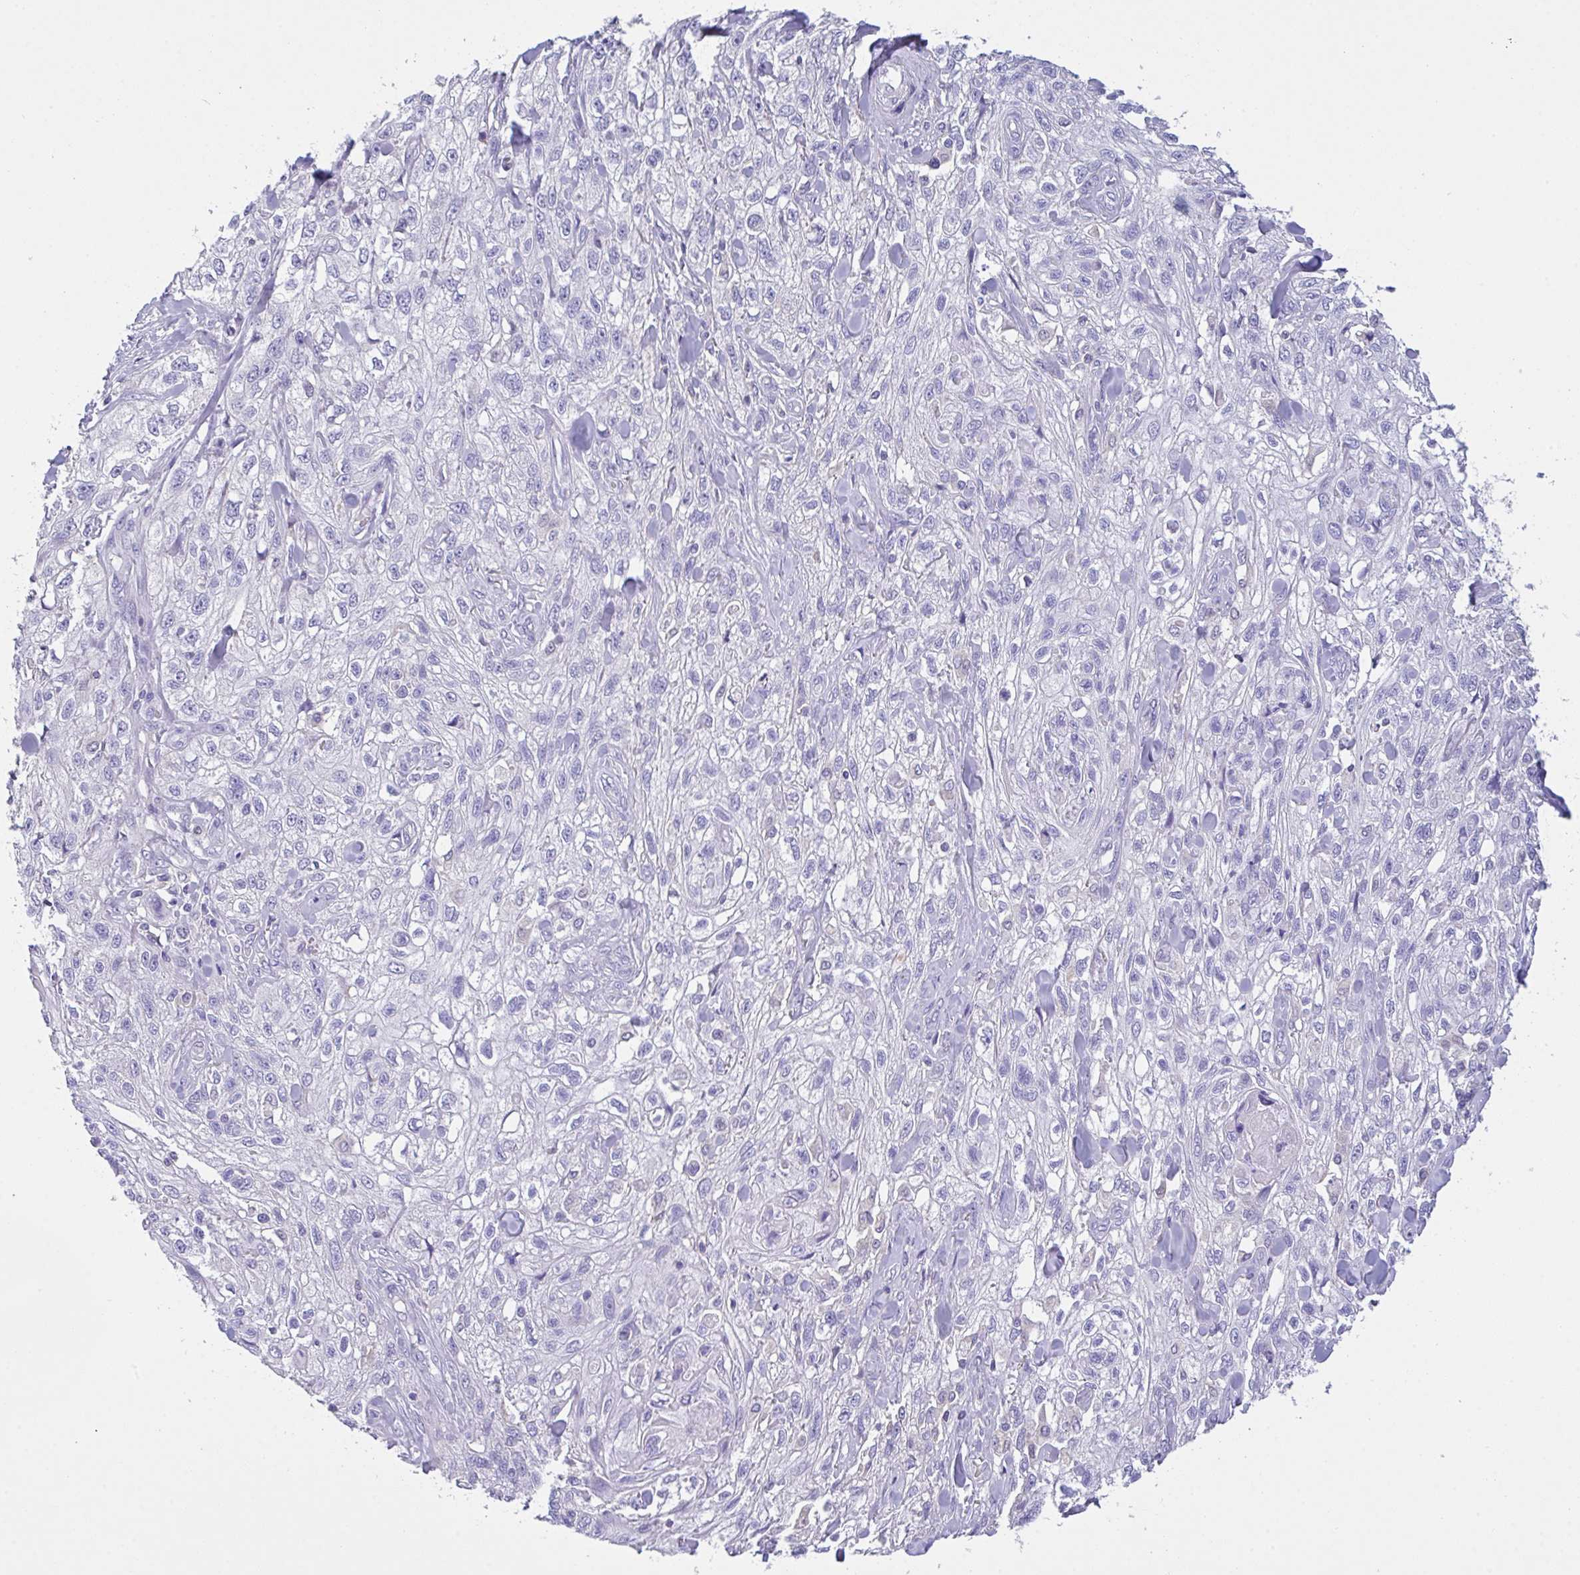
{"staining": {"intensity": "negative", "quantity": "none", "location": "none"}, "tissue": "skin cancer", "cell_type": "Tumor cells", "image_type": "cancer", "snomed": [{"axis": "morphology", "description": "Squamous cell carcinoma, NOS"}, {"axis": "topography", "description": "Skin"}, {"axis": "topography", "description": "Vulva"}], "caption": "The histopathology image shows no significant staining in tumor cells of skin squamous cell carcinoma.", "gene": "CA10", "patient": {"sex": "female", "age": 86}}